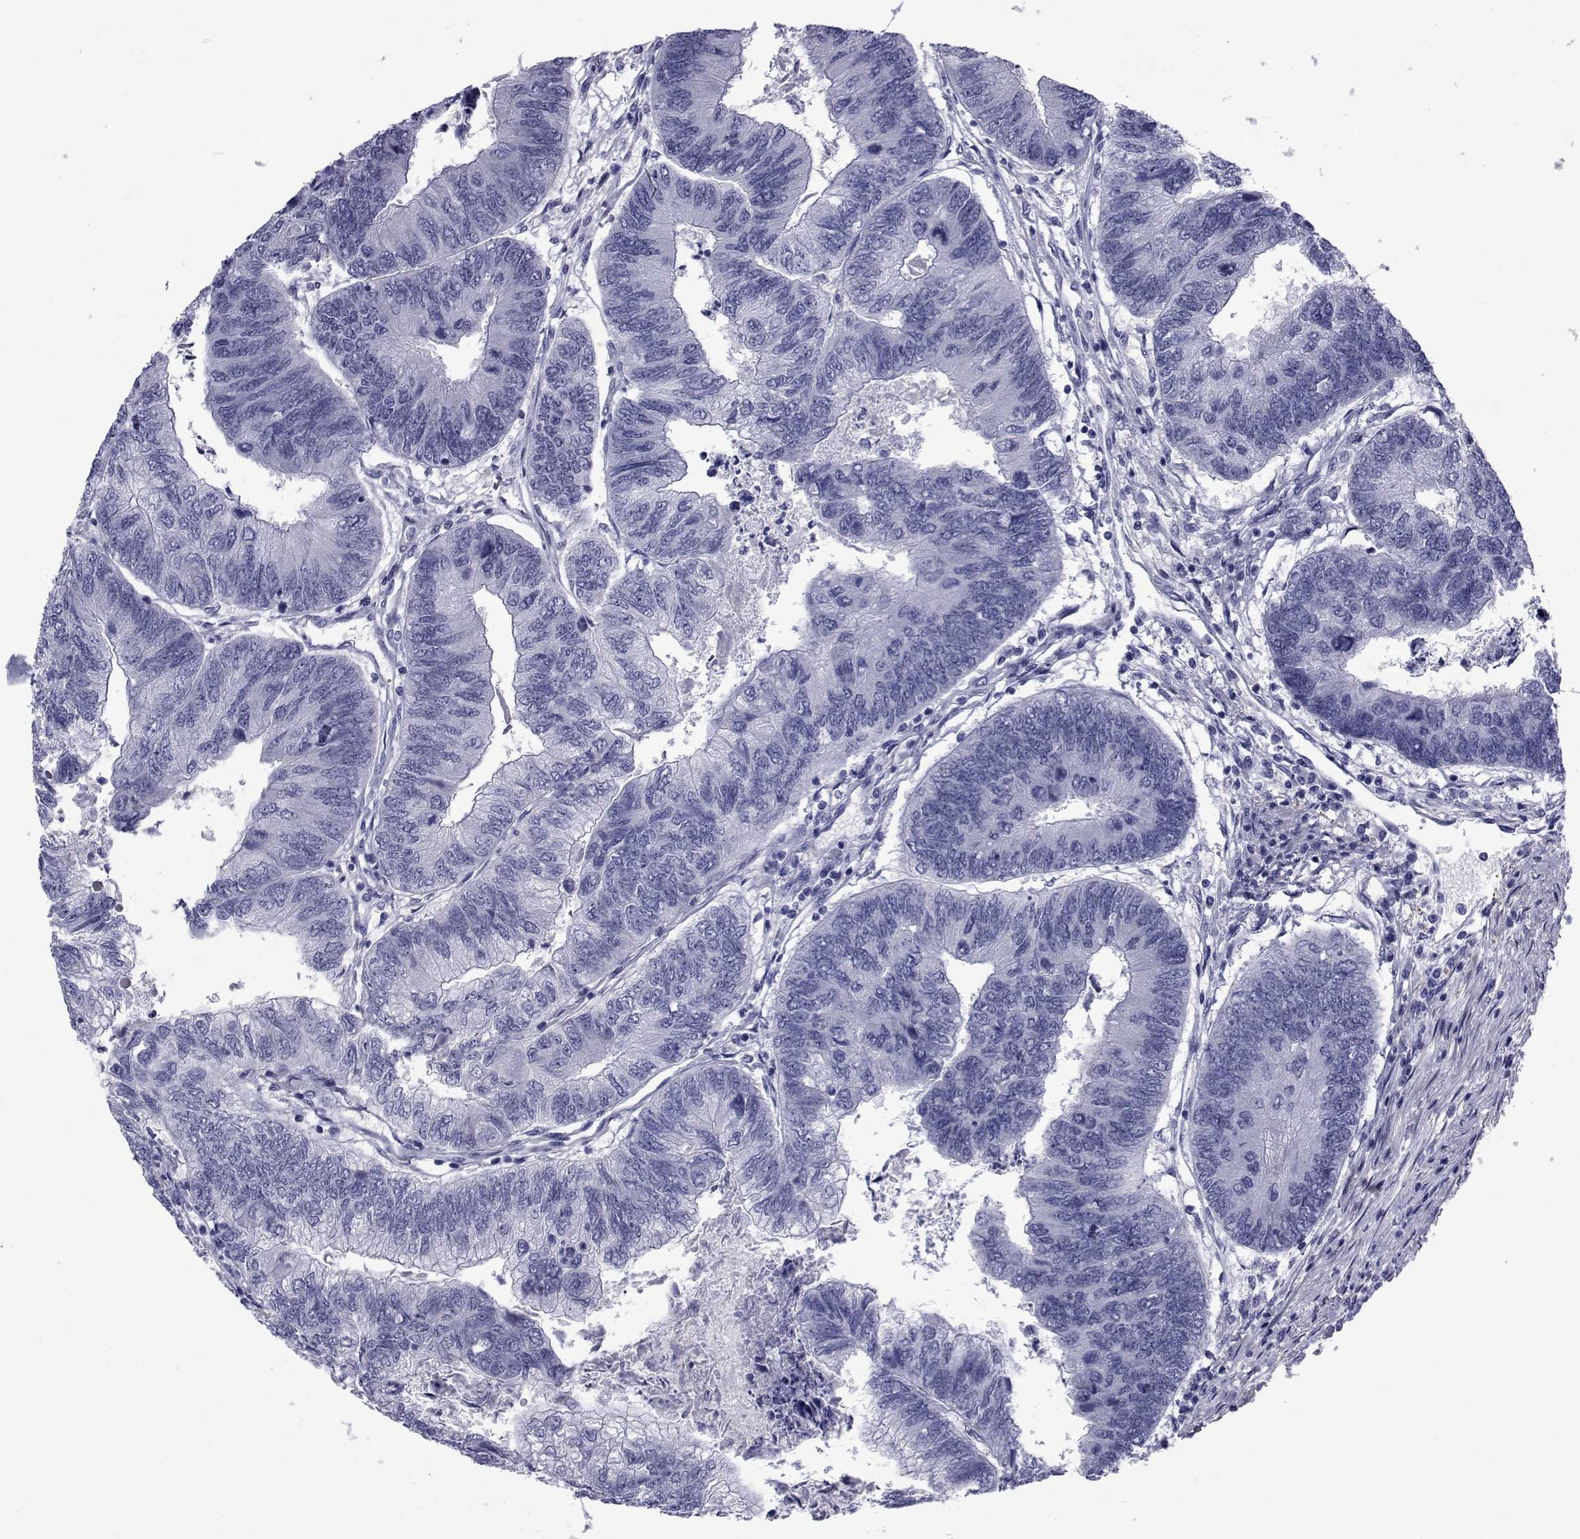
{"staining": {"intensity": "negative", "quantity": "none", "location": "none"}, "tissue": "colorectal cancer", "cell_type": "Tumor cells", "image_type": "cancer", "snomed": [{"axis": "morphology", "description": "Adenocarcinoma, NOS"}, {"axis": "topography", "description": "Colon"}], "caption": "Immunohistochemical staining of human colorectal cancer demonstrates no significant positivity in tumor cells.", "gene": "GKAP1", "patient": {"sex": "female", "age": 67}}